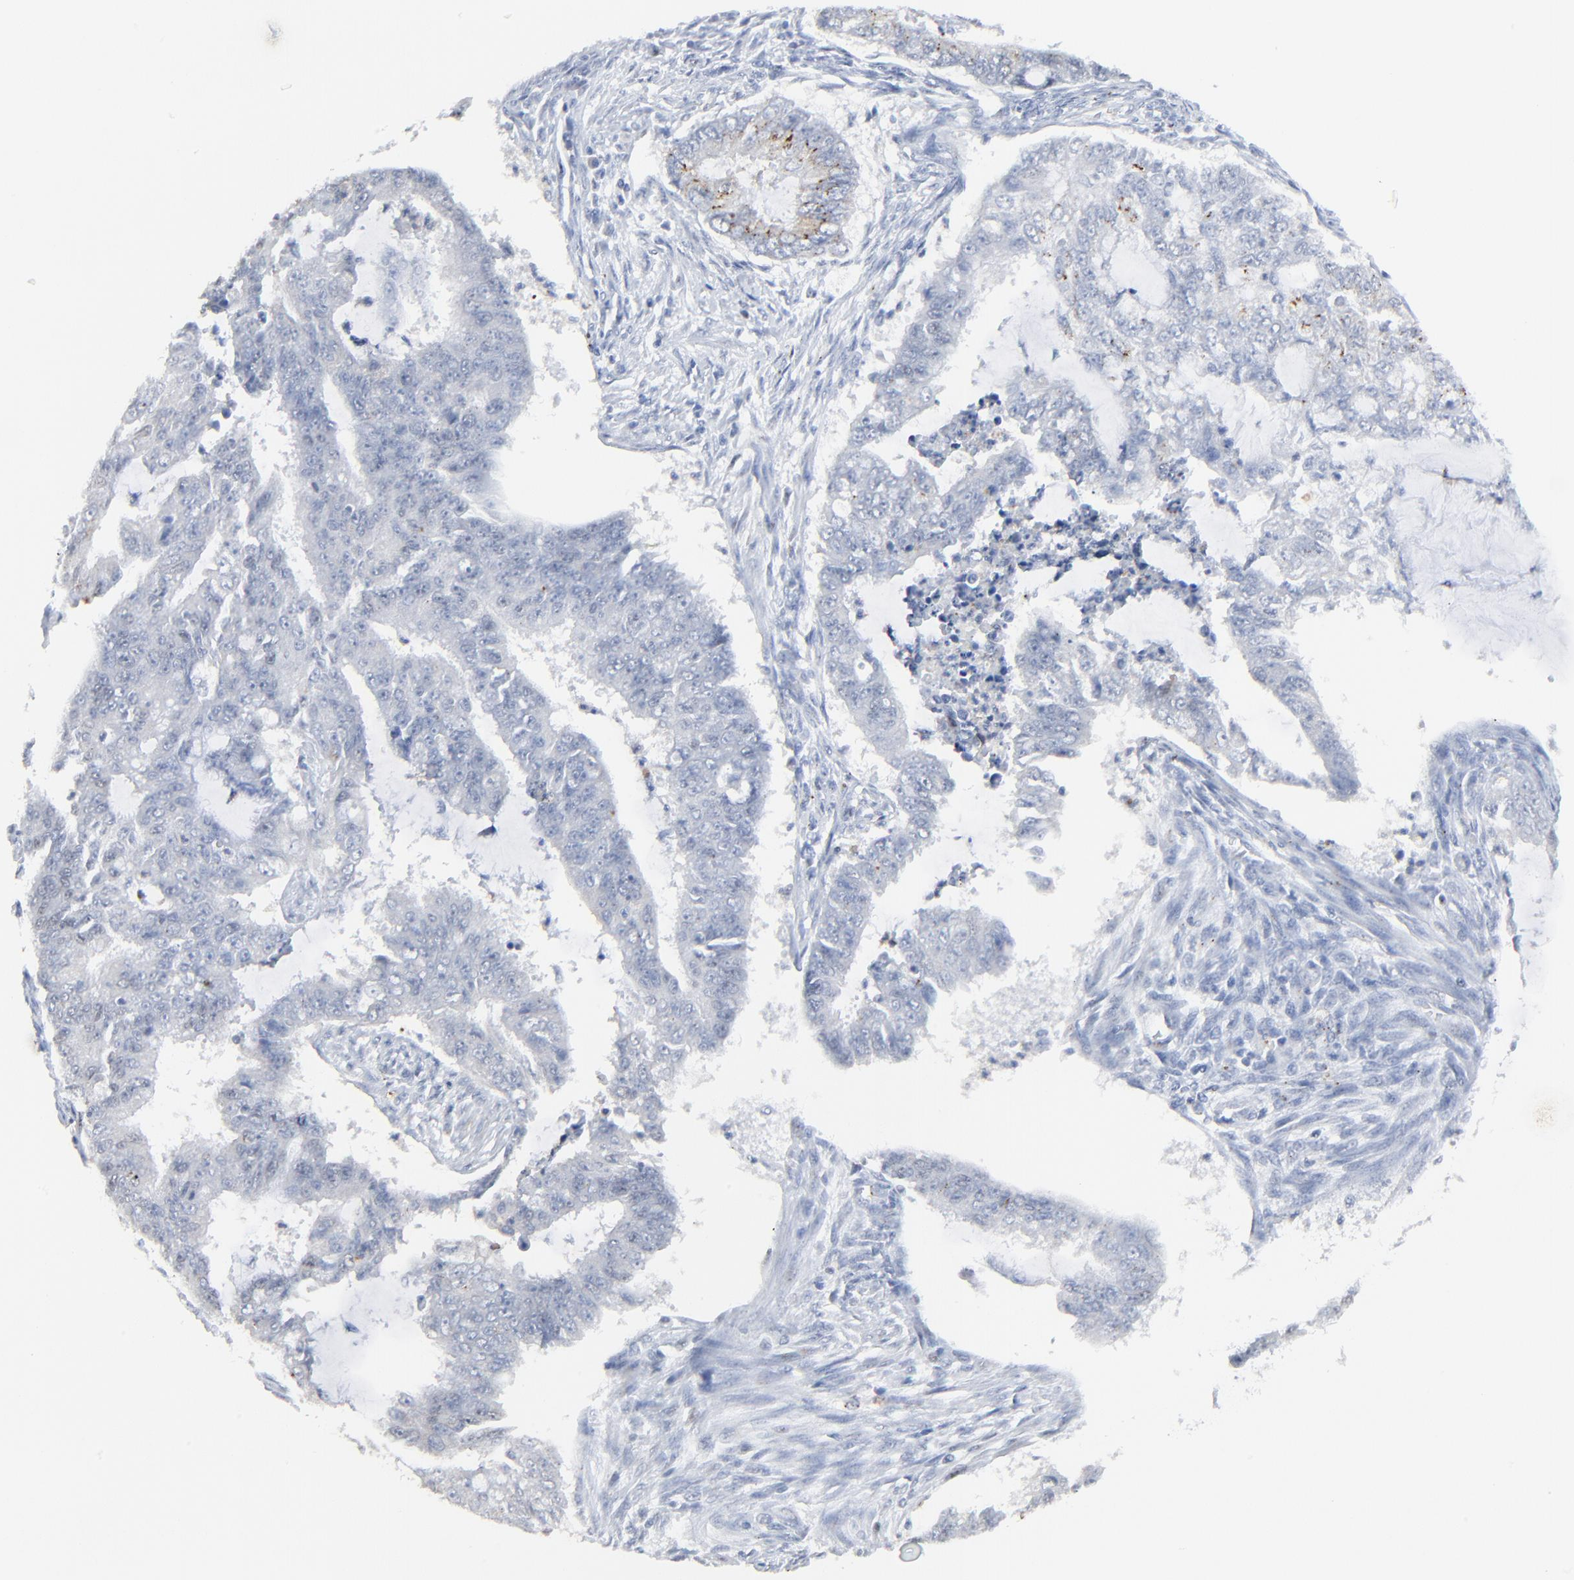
{"staining": {"intensity": "negative", "quantity": "none", "location": "none"}, "tissue": "endometrial cancer", "cell_type": "Tumor cells", "image_type": "cancer", "snomed": [{"axis": "morphology", "description": "Adenocarcinoma, NOS"}, {"axis": "topography", "description": "Endometrium"}], "caption": "Photomicrograph shows no protein positivity in tumor cells of endometrial adenocarcinoma tissue.", "gene": "BIRC3", "patient": {"sex": "female", "age": 75}}